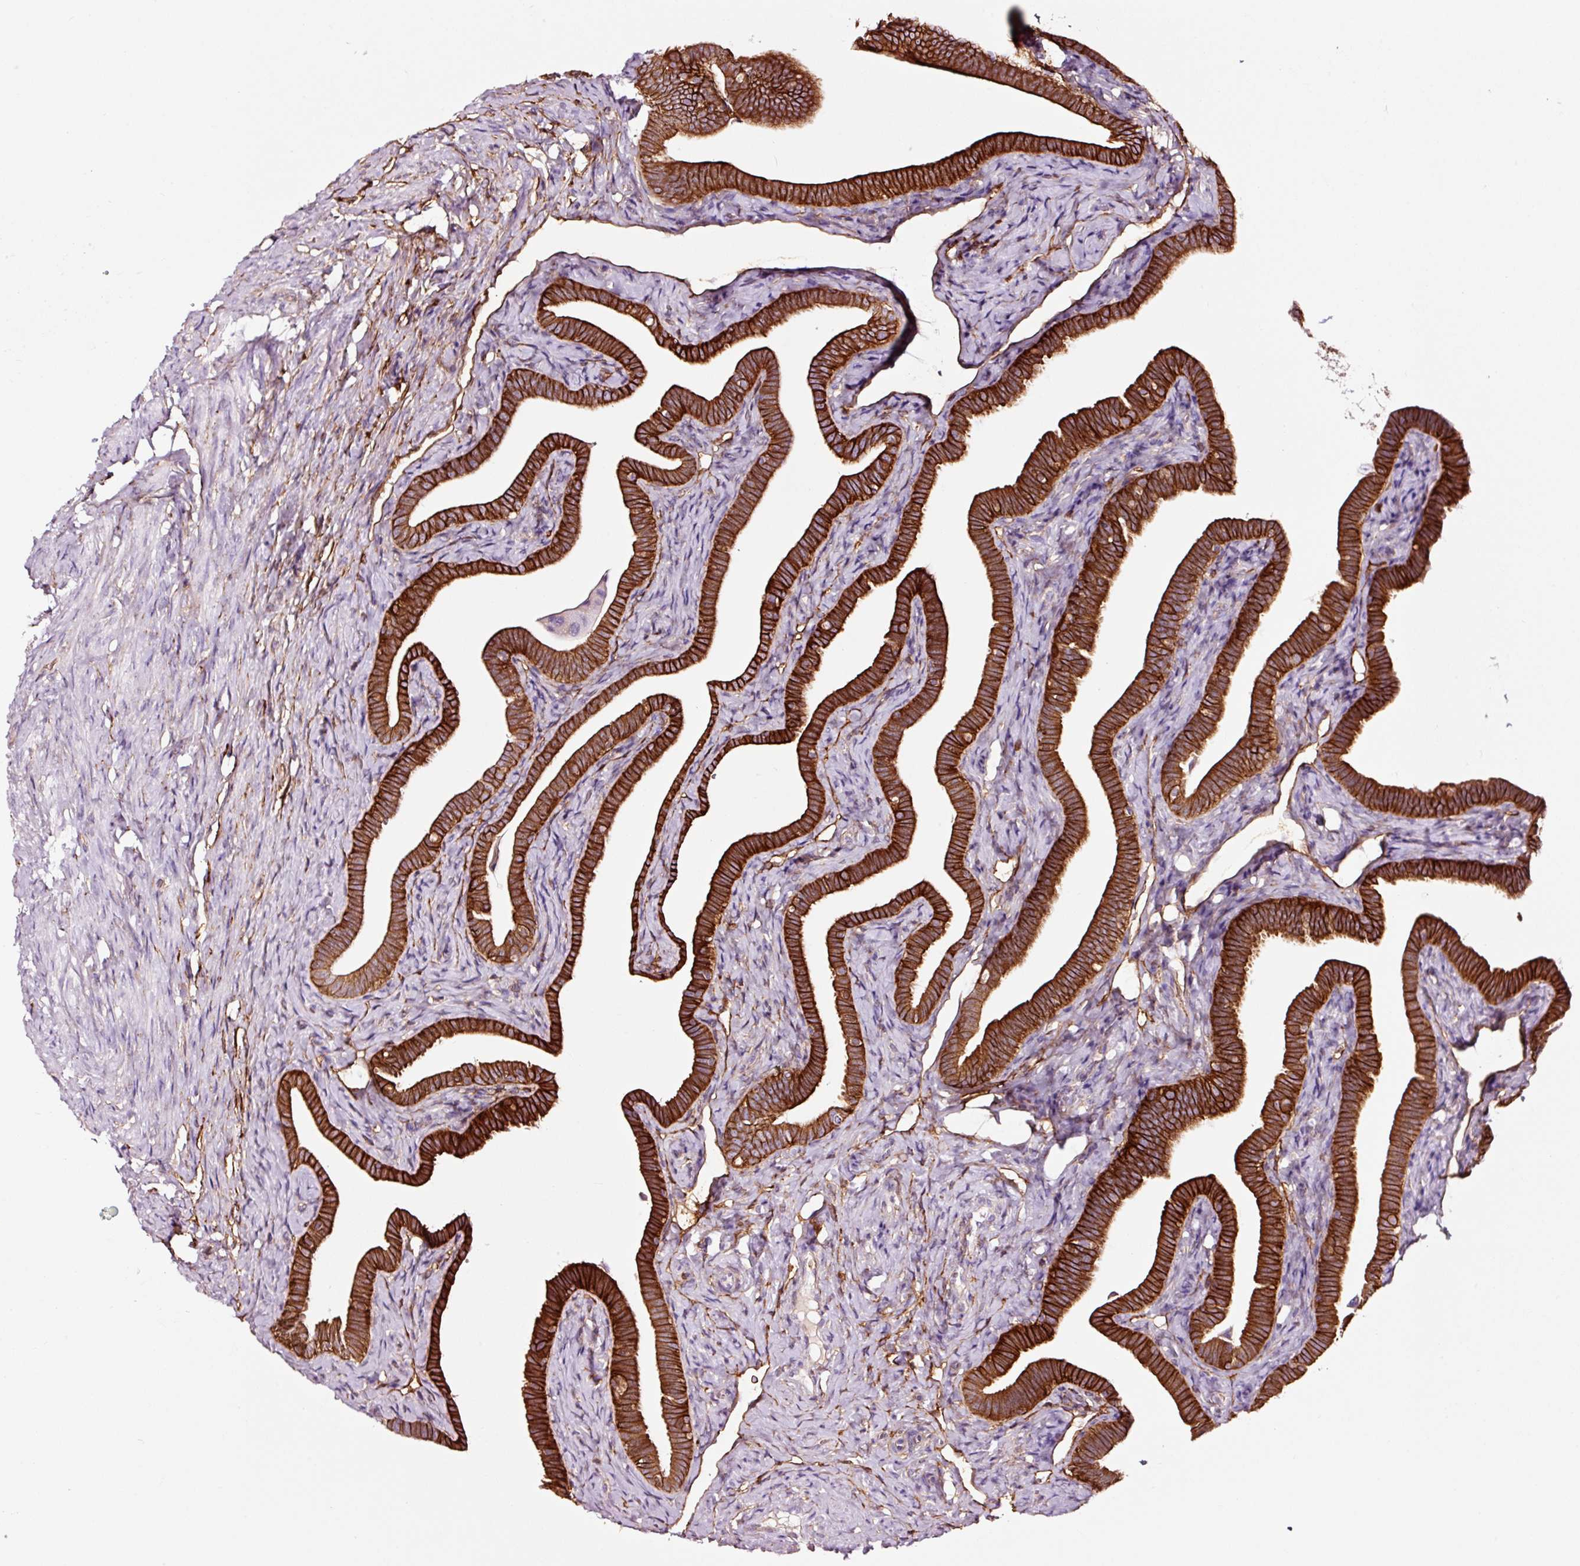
{"staining": {"intensity": "strong", "quantity": ">75%", "location": "cytoplasmic/membranous"}, "tissue": "fallopian tube", "cell_type": "Glandular cells", "image_type": "normal", "snomed": [{"axis": "morphology", "description": "Normal tissue, NOS"}, {"axis": "topography", "description": "Fallopian tube"}], "caption": "About >75% of glandular cells in unremarkable fallopian tube demonstrate strong cytoplasmic/membranous protein expression as visualized by brown immunohistochemical staining.", "gene": "ADD3", "patient": {"sex": "female", "age": 69}}